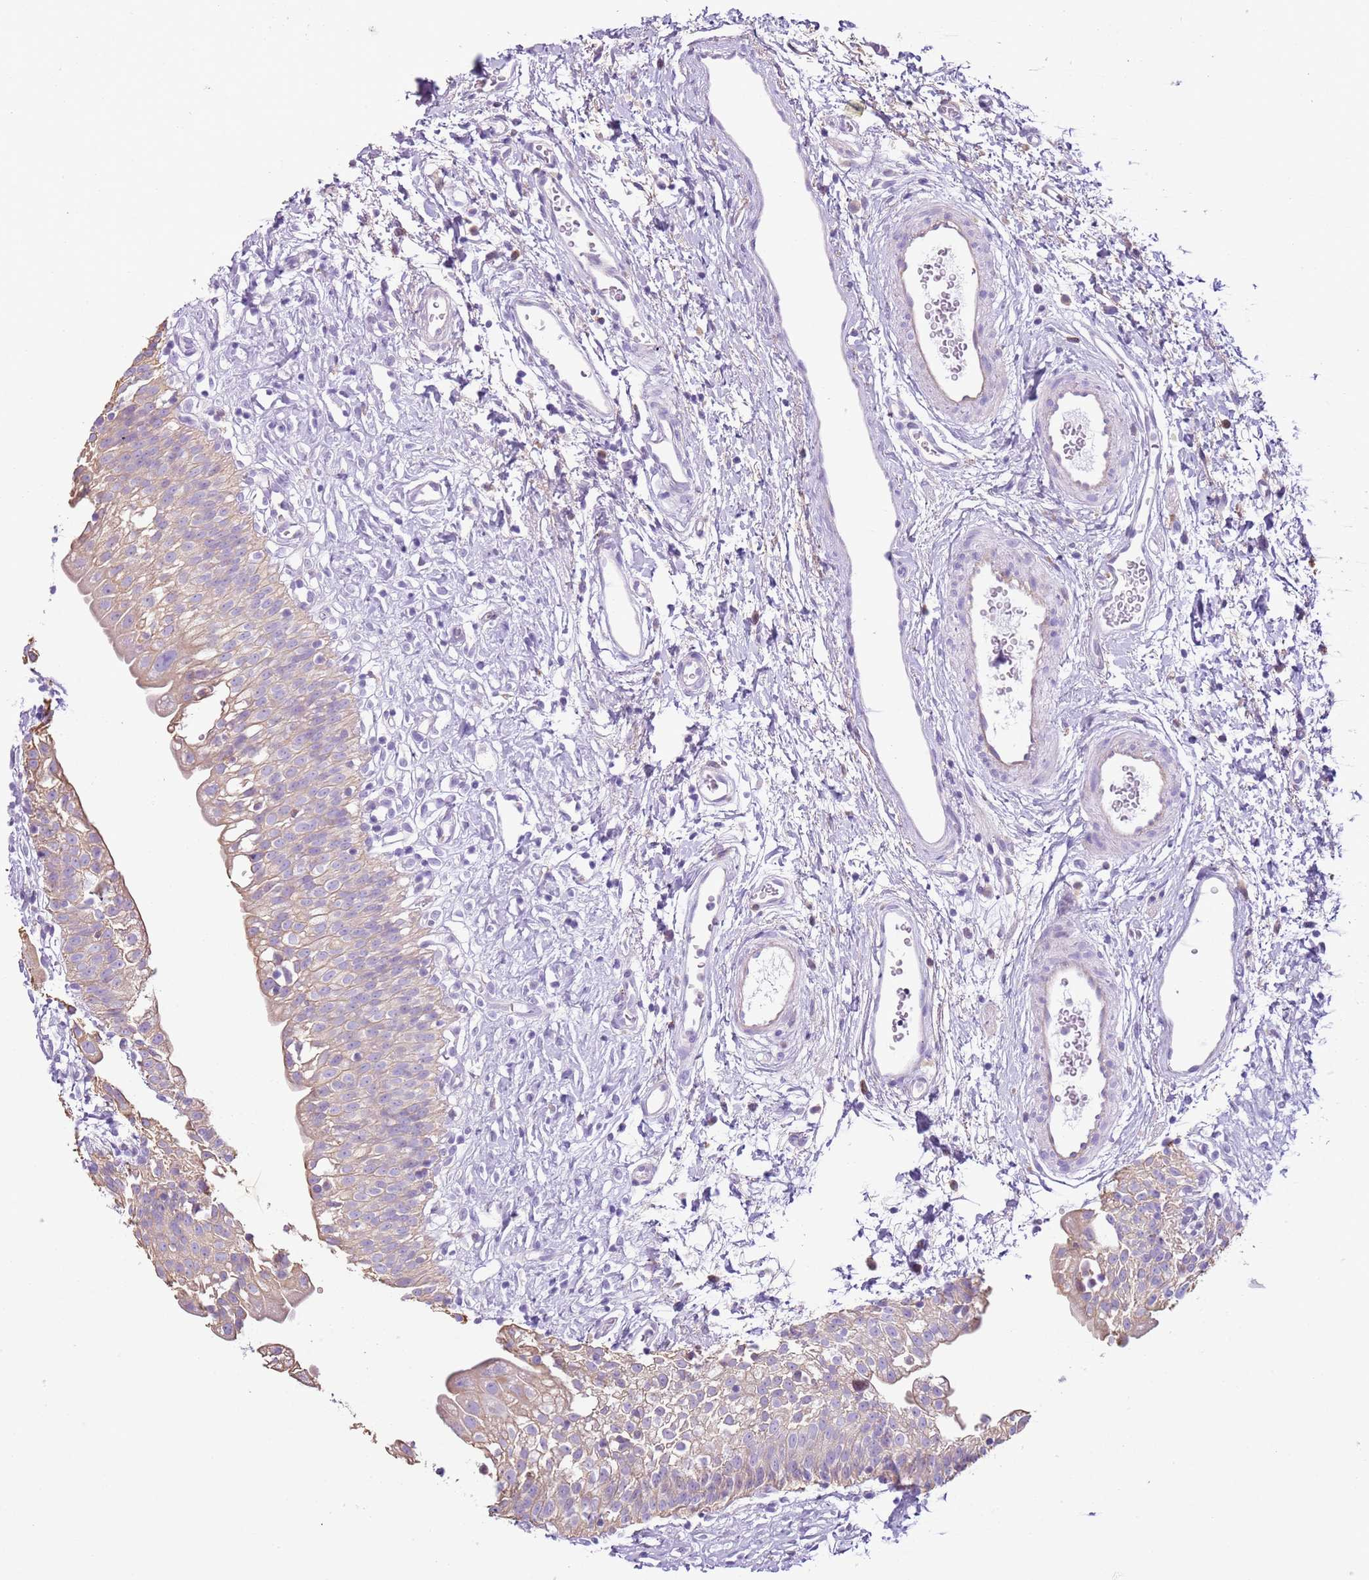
{"staining": {"intensity": "weak", "quantity": "25%-75%", "location": "cytoplasmic/membranous"}, "tissue": "urinary bladder", "cell_type": "Urothelial cells", "image_type": "normal", "snomed": [{"axis": "morphology", "description": "Normal tissue, NOS"}, {"axis": "topography", "description": "Urinary bladder"}], "caption": "Immunohistochemistry (IHC) micrograph of normal human urinary bladder stained for a protein (brown), which shows low levels of weak cytoplasmic/membranous expression in about 25%-75% of urothelial cells.", "gene": "OAF", "patient": {"sex": "male", "age": 51}}